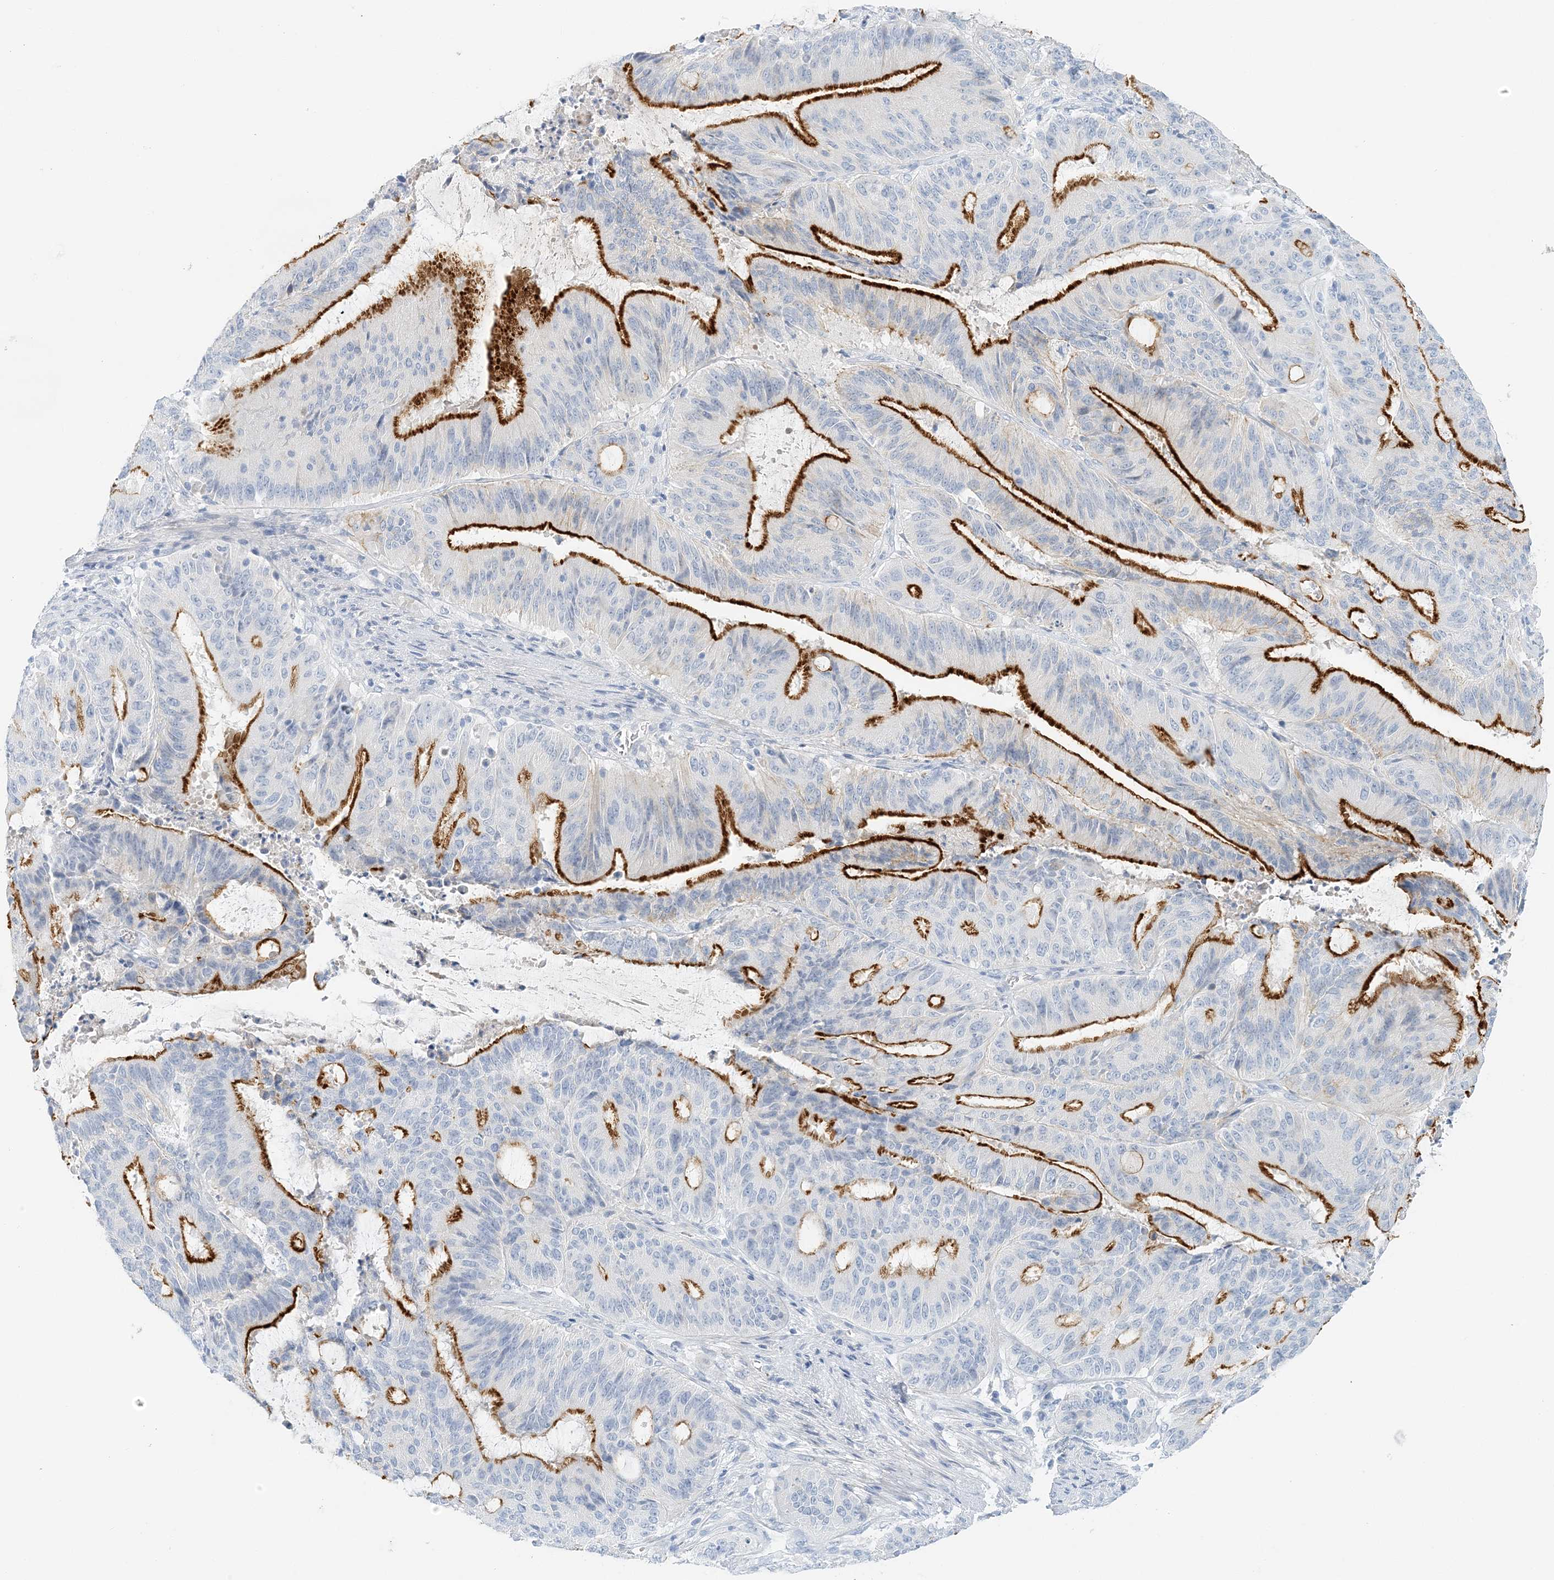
{"staining": {"intensity": "strong", "quantity": "25%-75%", "location": "cytoplasmic/membranous"}, "tissue": "liver cancer", "cell_type": "Tumor cells", "image_type": "cancer", "snomed": [{"axis": "morphology", "description": "Normal tissue, NOS"}, {"axis": "morphology", "description": "Cholangiocarcinoma"}, {"axis": "topography", "description": "Liver"}, {"axis": "topography", "description": "Peripheral nerve tissue"}], "caption": "Protein staining exhibits strong cytoplasmic/membranous staining in about 25%-75% of tumor cells in liver cancer. The protein is shown in brown color, while the nuclei are stained blue.", "gene": "VILL", "patient": {"sex": "female", "age": 73}}